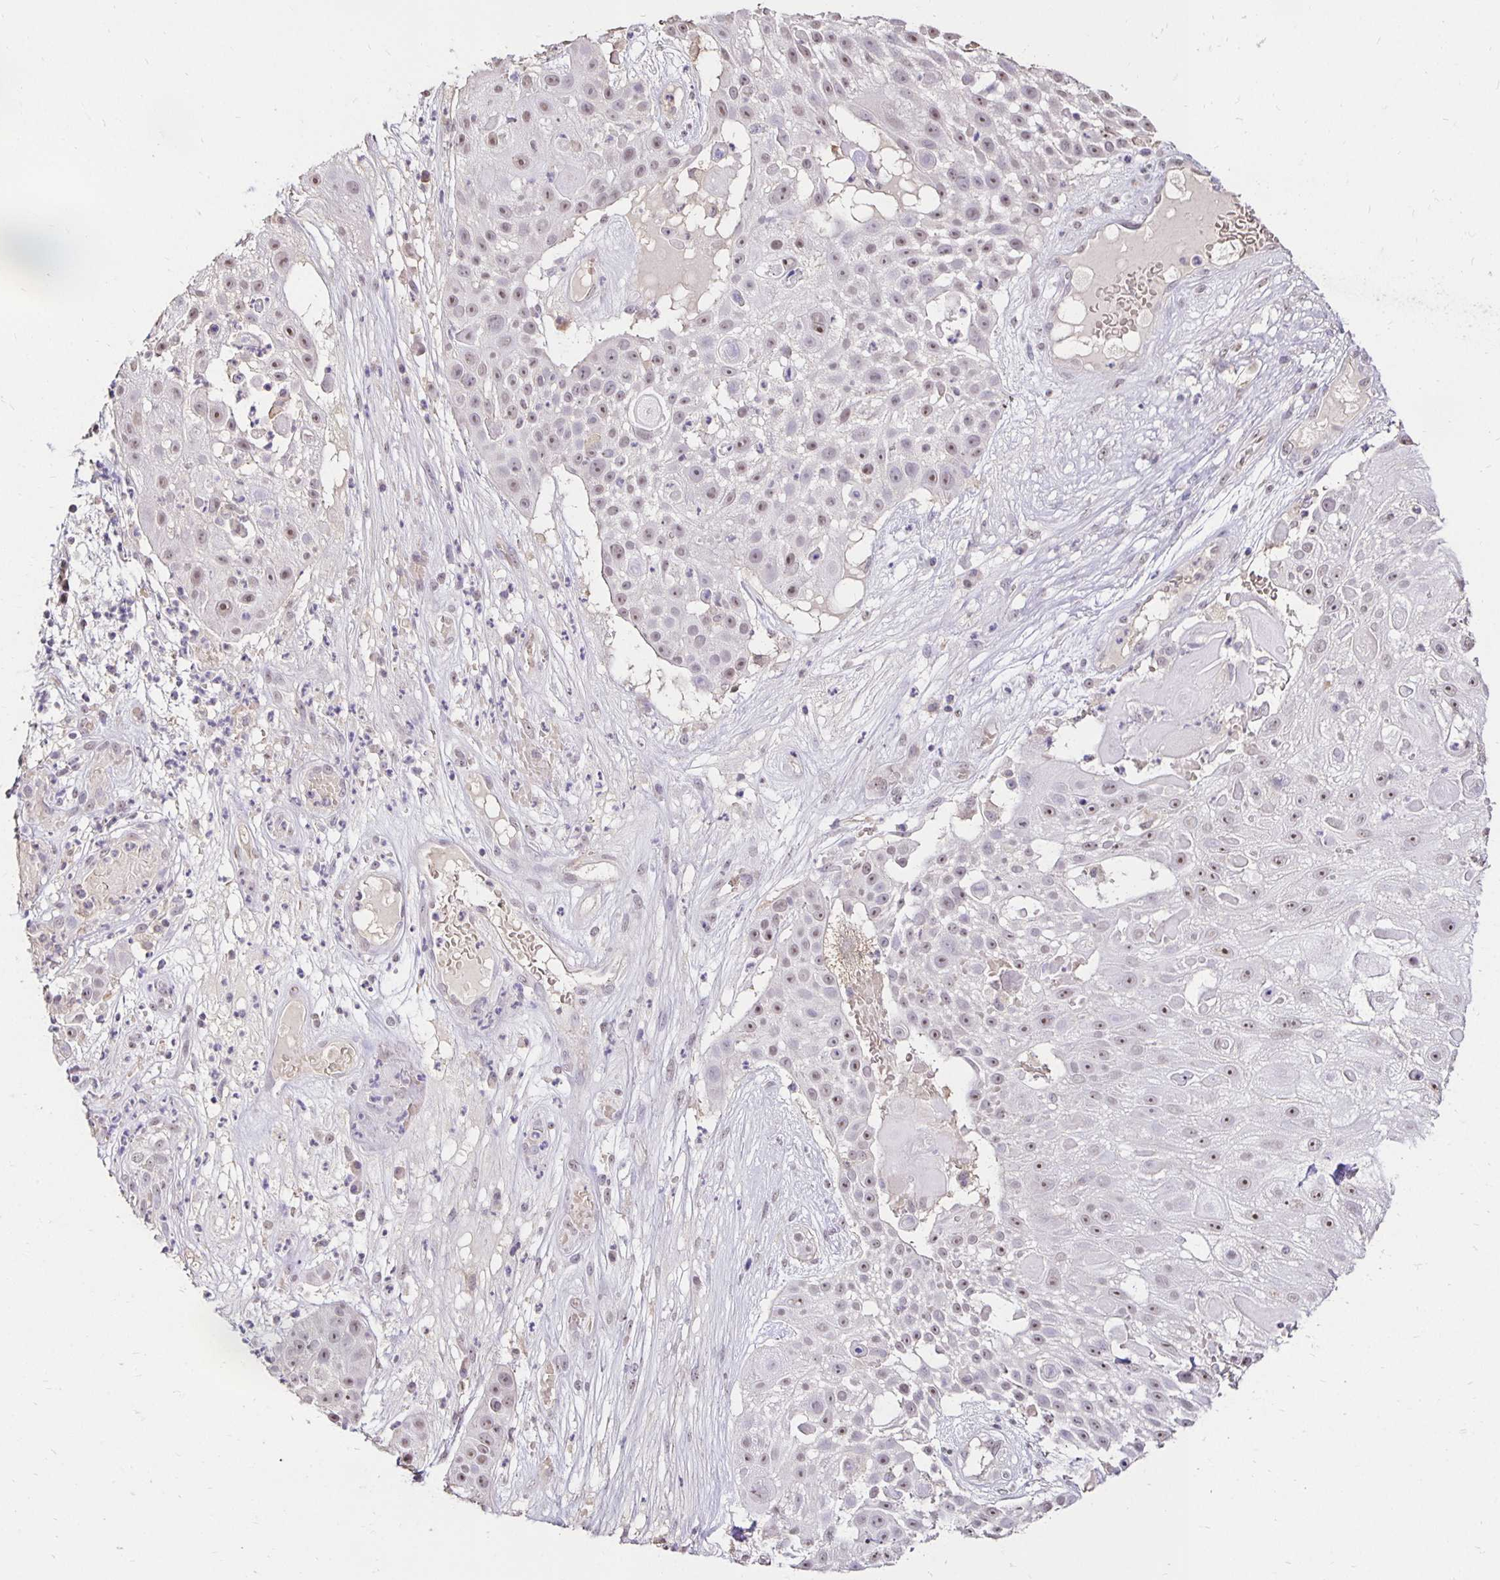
{"staining": {"intensity": "weak", "quantity": ">75%", "location": "nuclear"}, "tissue": "skin cancer", "cell_type": "Tumor cells", "image_type": "cancer", "snomed": [{"axis": "morphology", "description": "Squamous cell carcinoma, NOS"}, {"axis": "topography", "description": "Skin"}], "caption": "This is an image of immunohistochemistry (IHC) staining of skin squamous cell carcinoma, which shows weak staining in the nuclear of tumor cells.", "gene": "PNPLA3", "patient": {"sex": "female", "age": 86}}